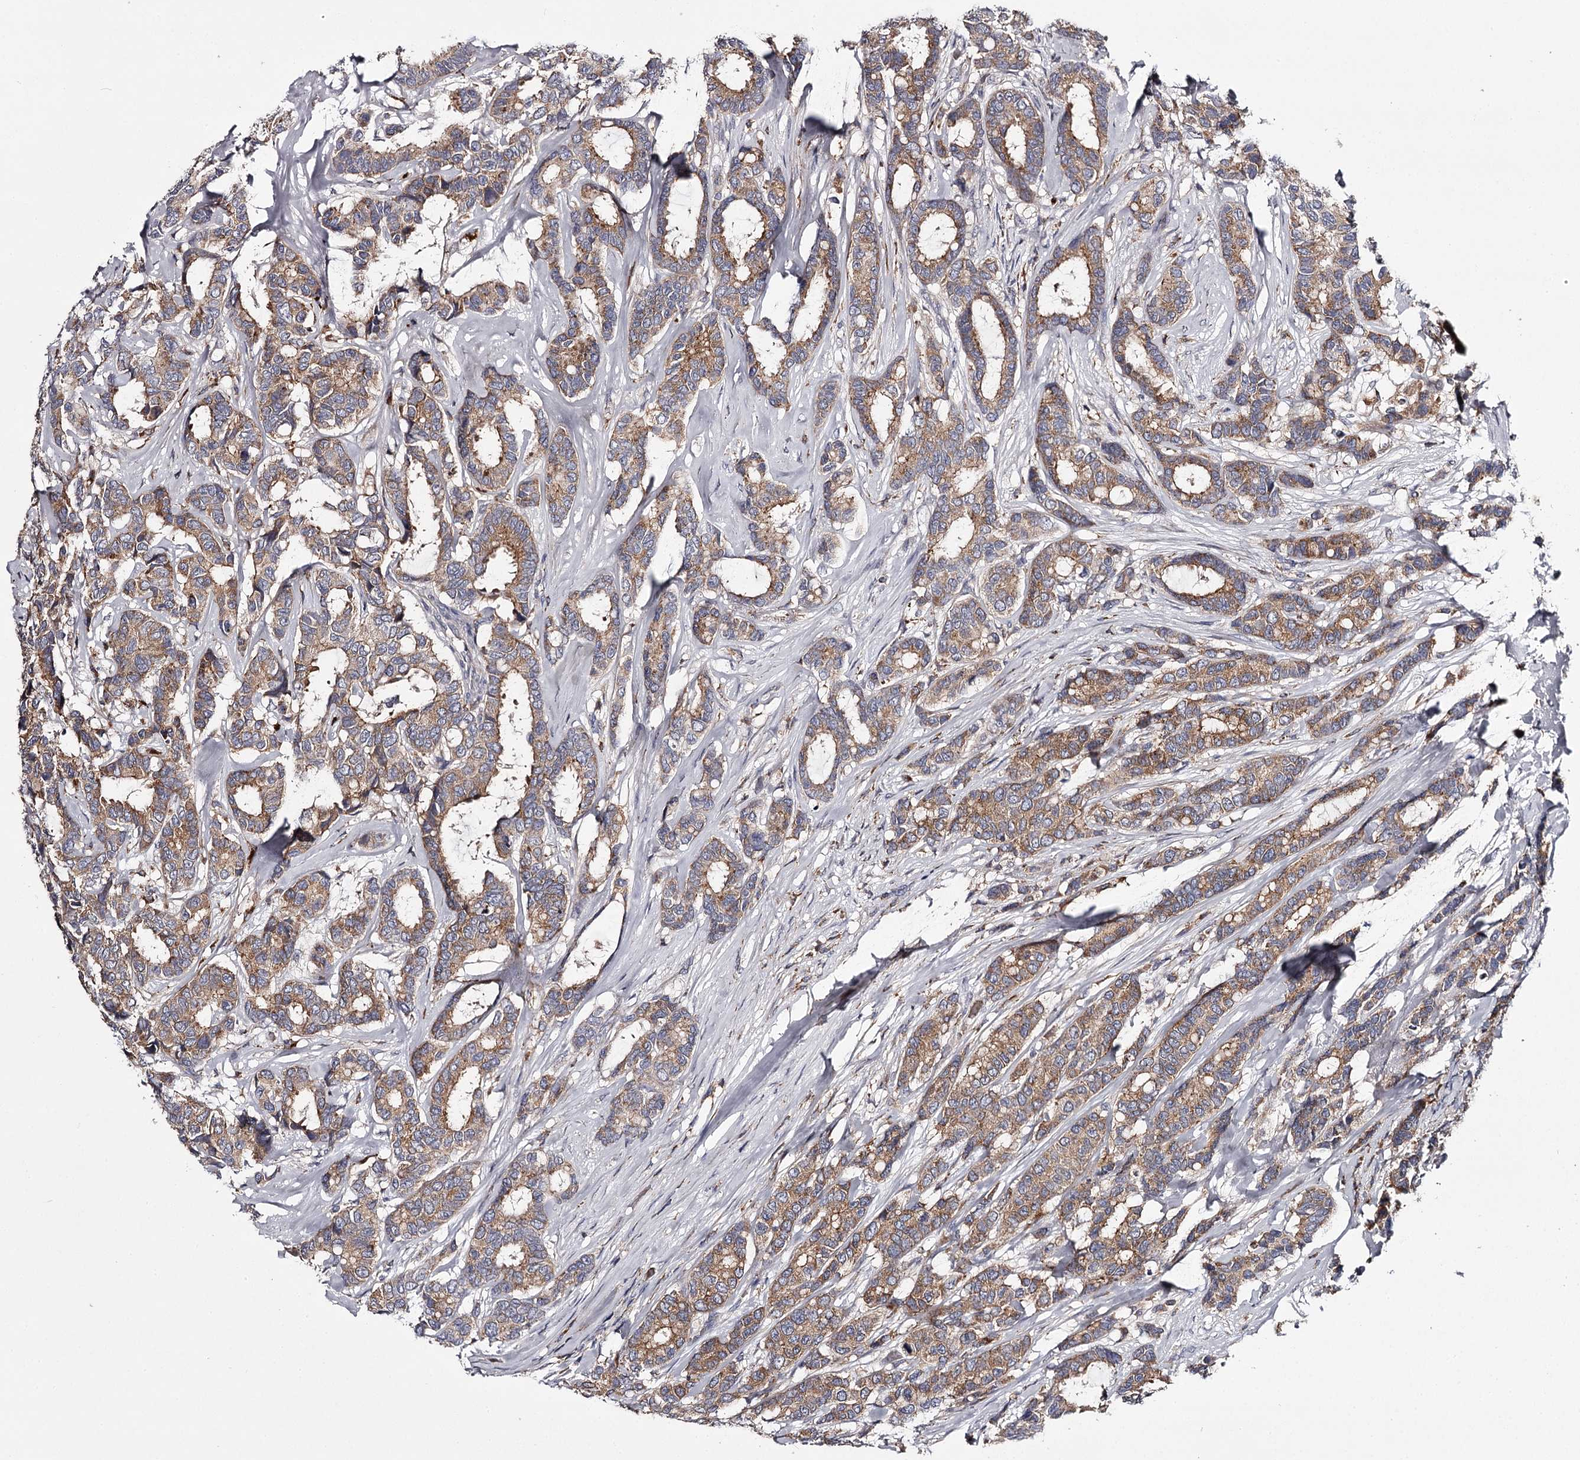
{"staining": {"intensity": "moderate", "quantity": ">75%", "location": "cytoplasmic/membranous"}, "tissue": "breast cancer", "cell_type": "Tumor cells", "image_type": "cancer", "snomed": [{"axis": "morphology", "description": "Duct carcinoma"}, {"axis": "topography", "description": "Breast"}], "caption": "DAB immunohistochemical staining of human breast cancer (invasive ductal carcinoma) exhibits moderate cytoplasmic/membranous protein positivity in approximately >75% of tumor cells. (Brightfield microscopy of DAB IHC at high magnification).", "gene": "RASSF6", "patient": {"sex": "female", "age": 87}}